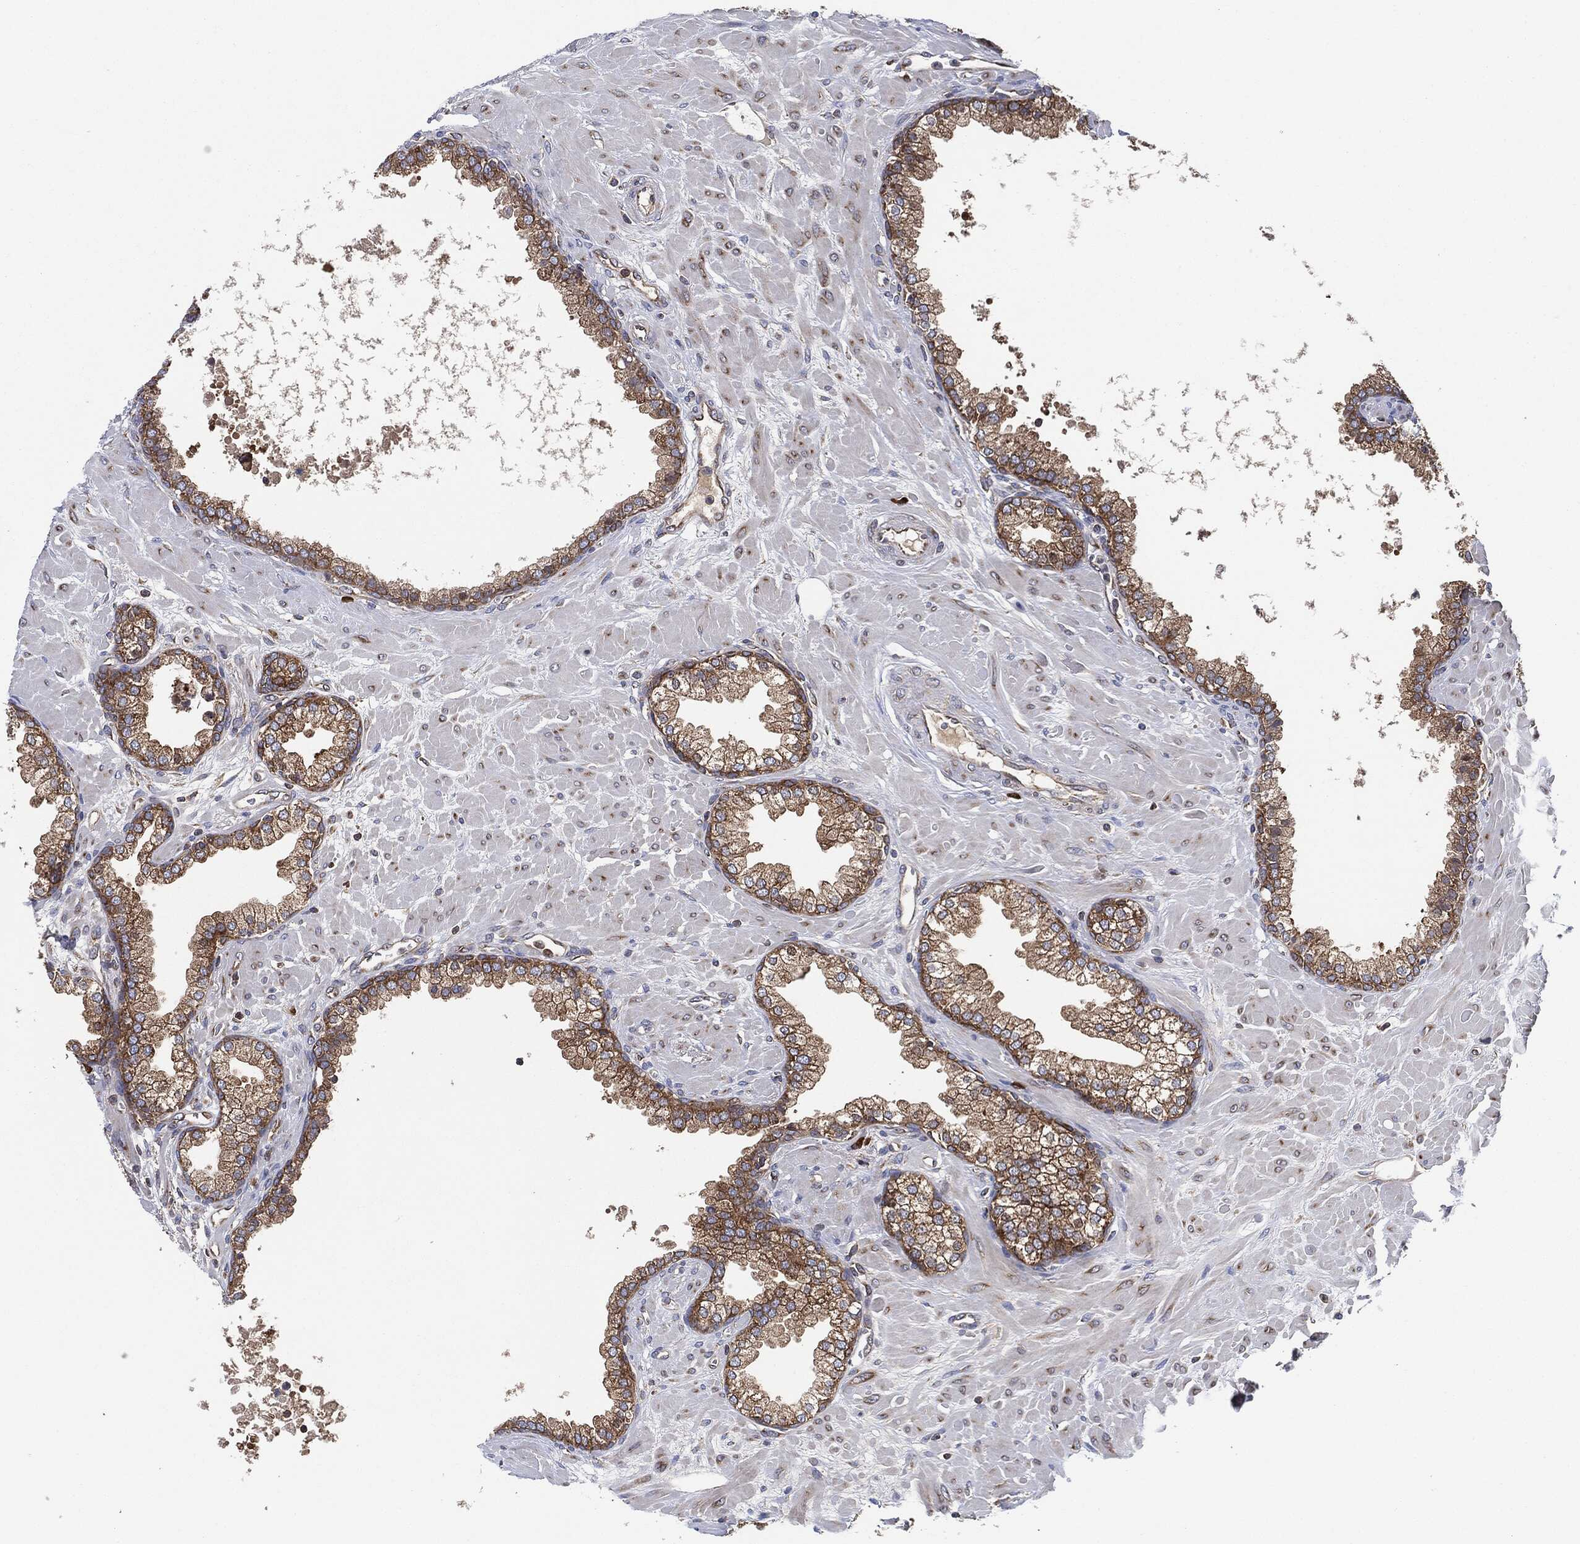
{"staining": {"intensity": "moderate", "quantity": ">75%", "location": "cytoplasmic/membranous"}, "tissue": "prostate", "cell_type": "Glandular cells", "image_type": "normal", "snomed": [{"axis": "morphology", "description": "Normal tissue, NOS"}, {"axis": "topography", "description": "Prostate"}], "caption": "The immunohistochemical stain labels moderate cytoplasmic/membranous positivity in glandular cells of unremarkable prostate. The protein of interest is shown in brown color, while the nuclei are stained blue.", "gene": "EIF2S2", "patient": {"sex": "male", "age": 63}}